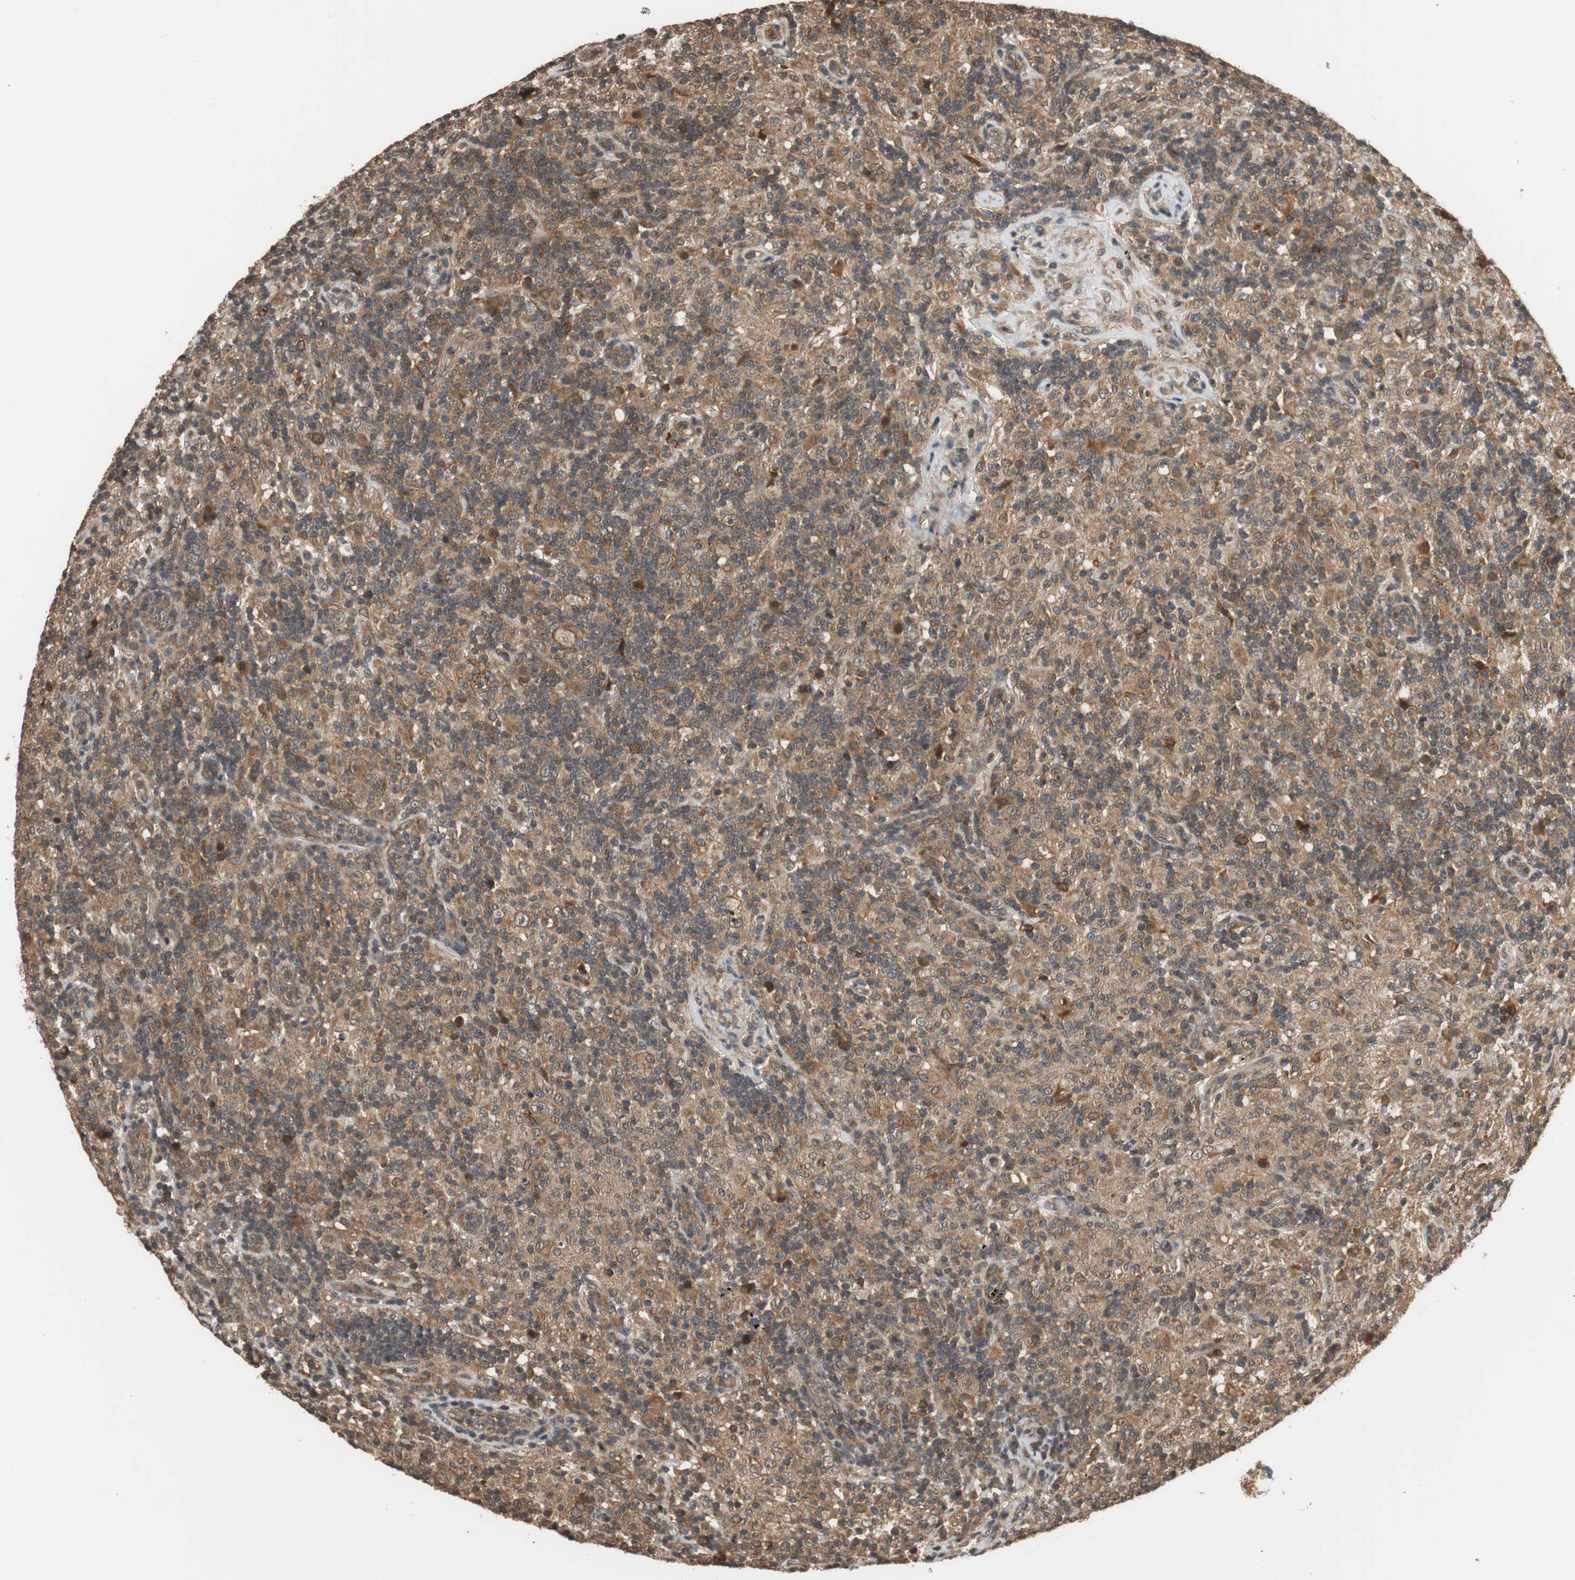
{"staining": {"intensity": "moderate", "quantity": ">75%", "location": "cytoplasmic/membranous"}, "tissue": "lymphoma", "cell_type": "Tumor cells", "image_type": "cancer", "snomed": [{"axis": "morphology", "description": "Hodgkin's disease, NOS"}, {"axis": "topography", "description": "Lymph node"}], "caption": "Moderate cytoplasmic/membranous expression is appreciated in about >75% of tumor cells in Hodgkin's disease.", "gene": "TMEM230", "patient": {"sex": "male", "age": 70}}